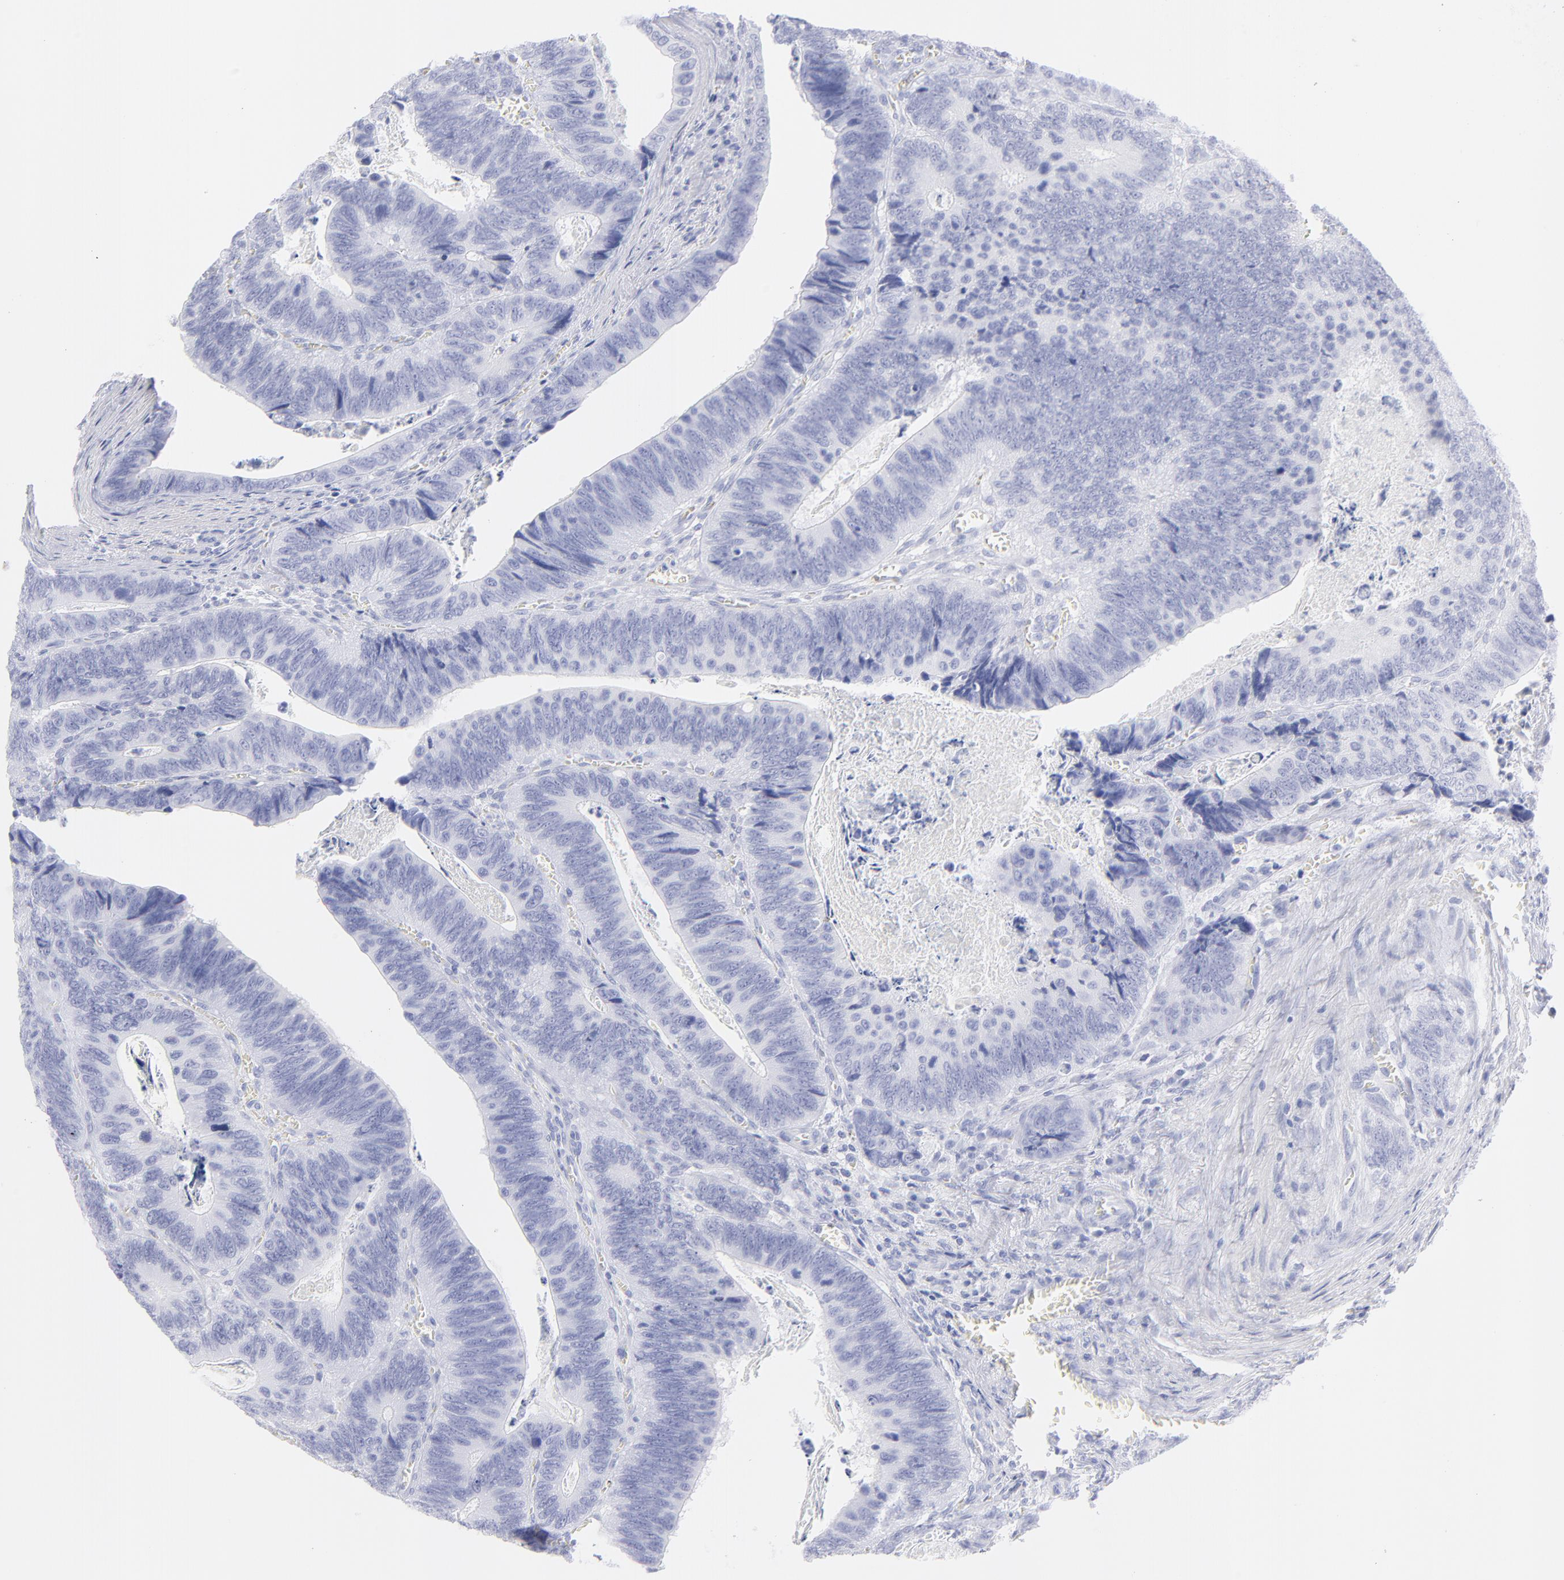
{"staining": {"intensity": "negative", "quantity": "none", "location": "none"}, "tissue": "colorectal cancer", "cell_type": "Tumor cells", "image_type": "cancer", "snomed": [{"axis": "morphology", "description": "Adenocarcinoma, NOS"}, {"axis": "topography", "description": "Colon"}], "caption": "A high-resolution micrograph shows immunohistochemistry staining of colorectal cancer (adenocarcinoma), which shows no significant staining in tumor cells.", "gene": "F13B", "patient": {"sex": "male", "age": 72}}